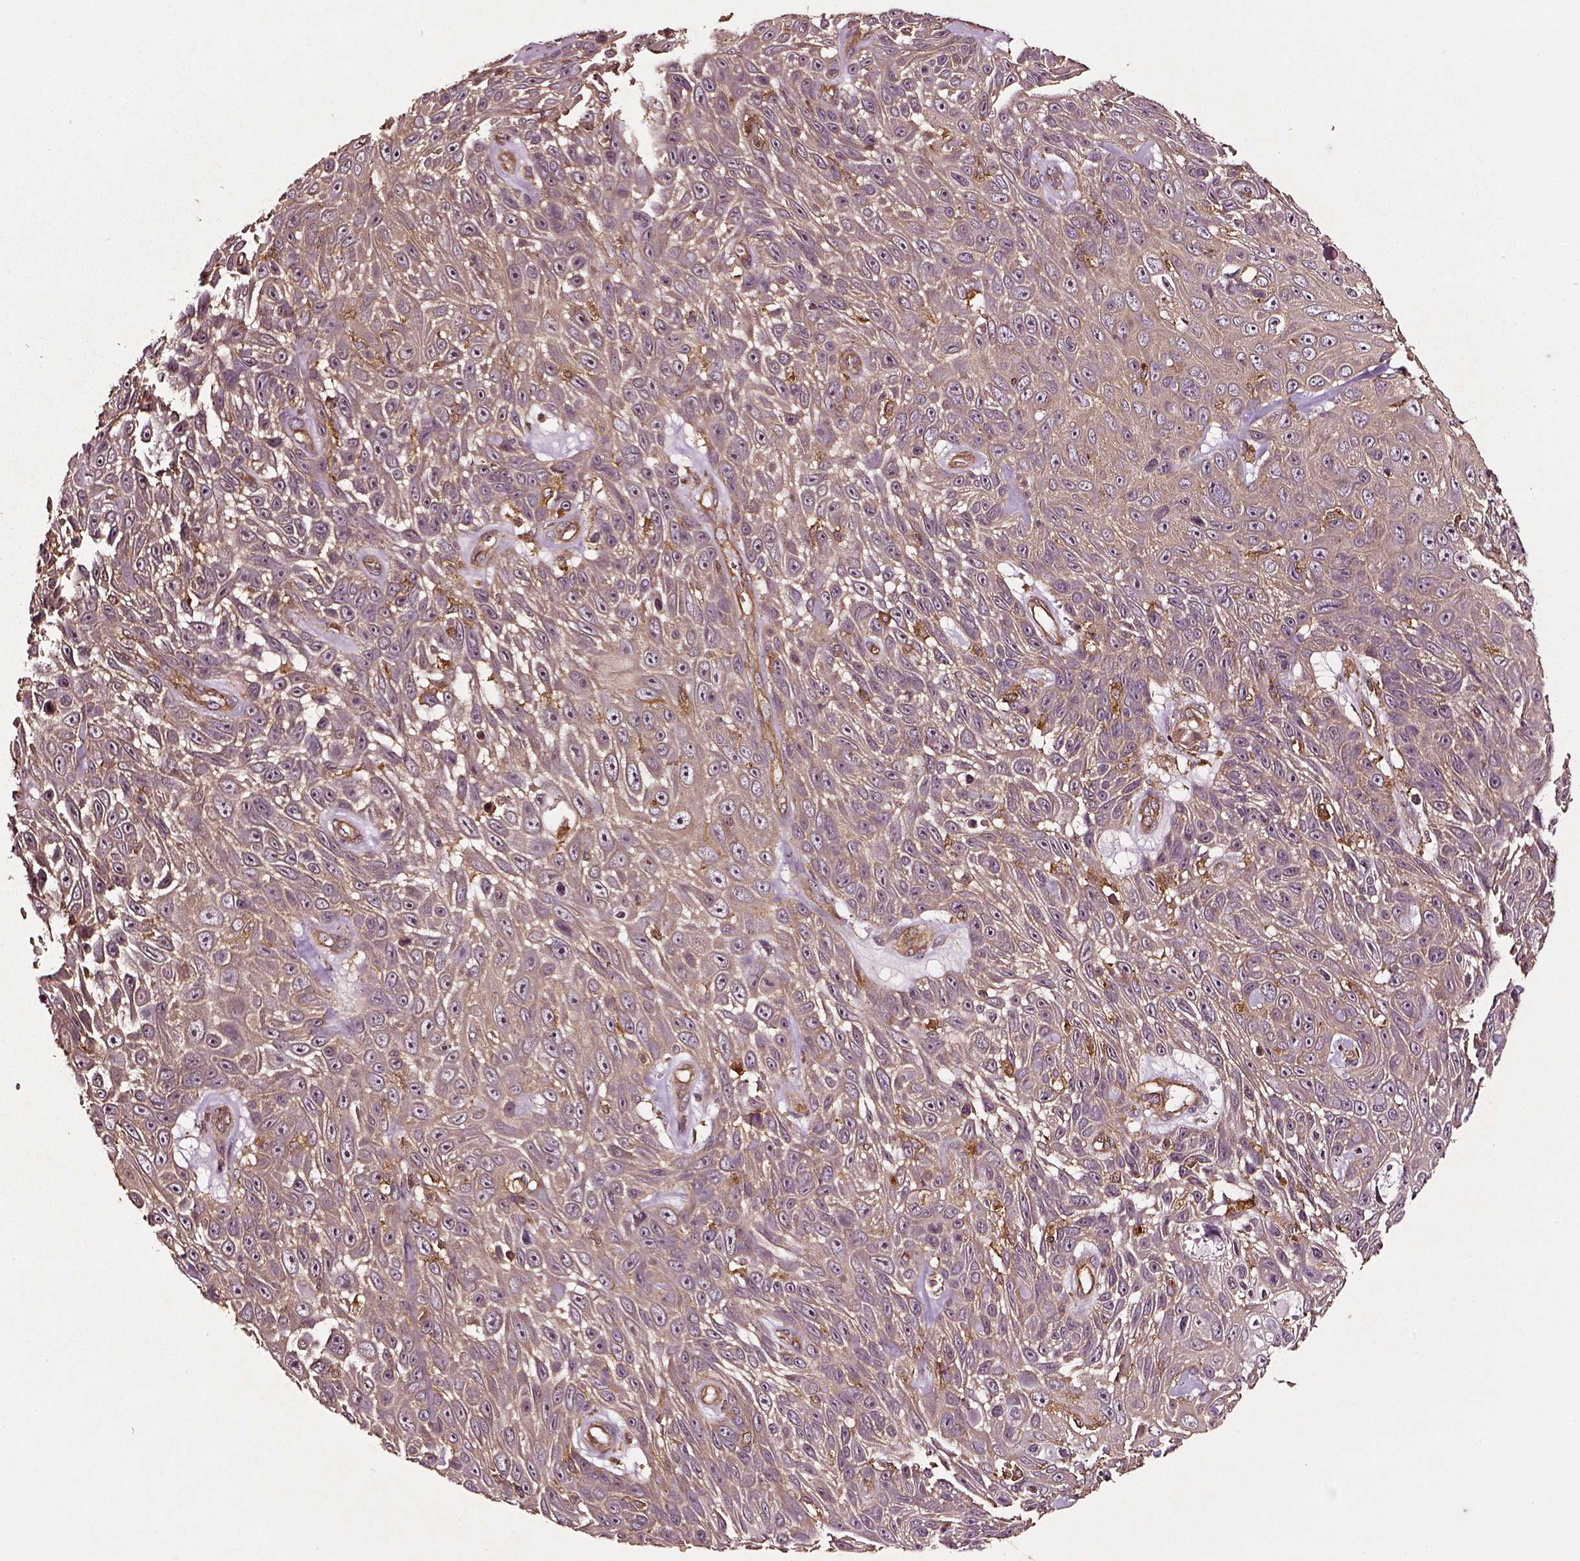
{"staining": {"intensity": "weak", "quantity": ">75%", "location": "cytoplasmic/membranous"}, "tissue": "skin cancer", "cell_type": "Tumor cells", "image_type": "cancer", "snomed": [{"axis": "morphology", "description": "Squamous cell carcinoma, NOS"}, {"axis": "topography", "description": "Skin"}], "caption": "Protein staining shows weak cytoplasmic/membranous expression in approximately >75% of tumor cells in skin cancer (squamous cell carcinoma).", "gene": "RASSF5", "patient": {"sex": "male", "age": 82}}